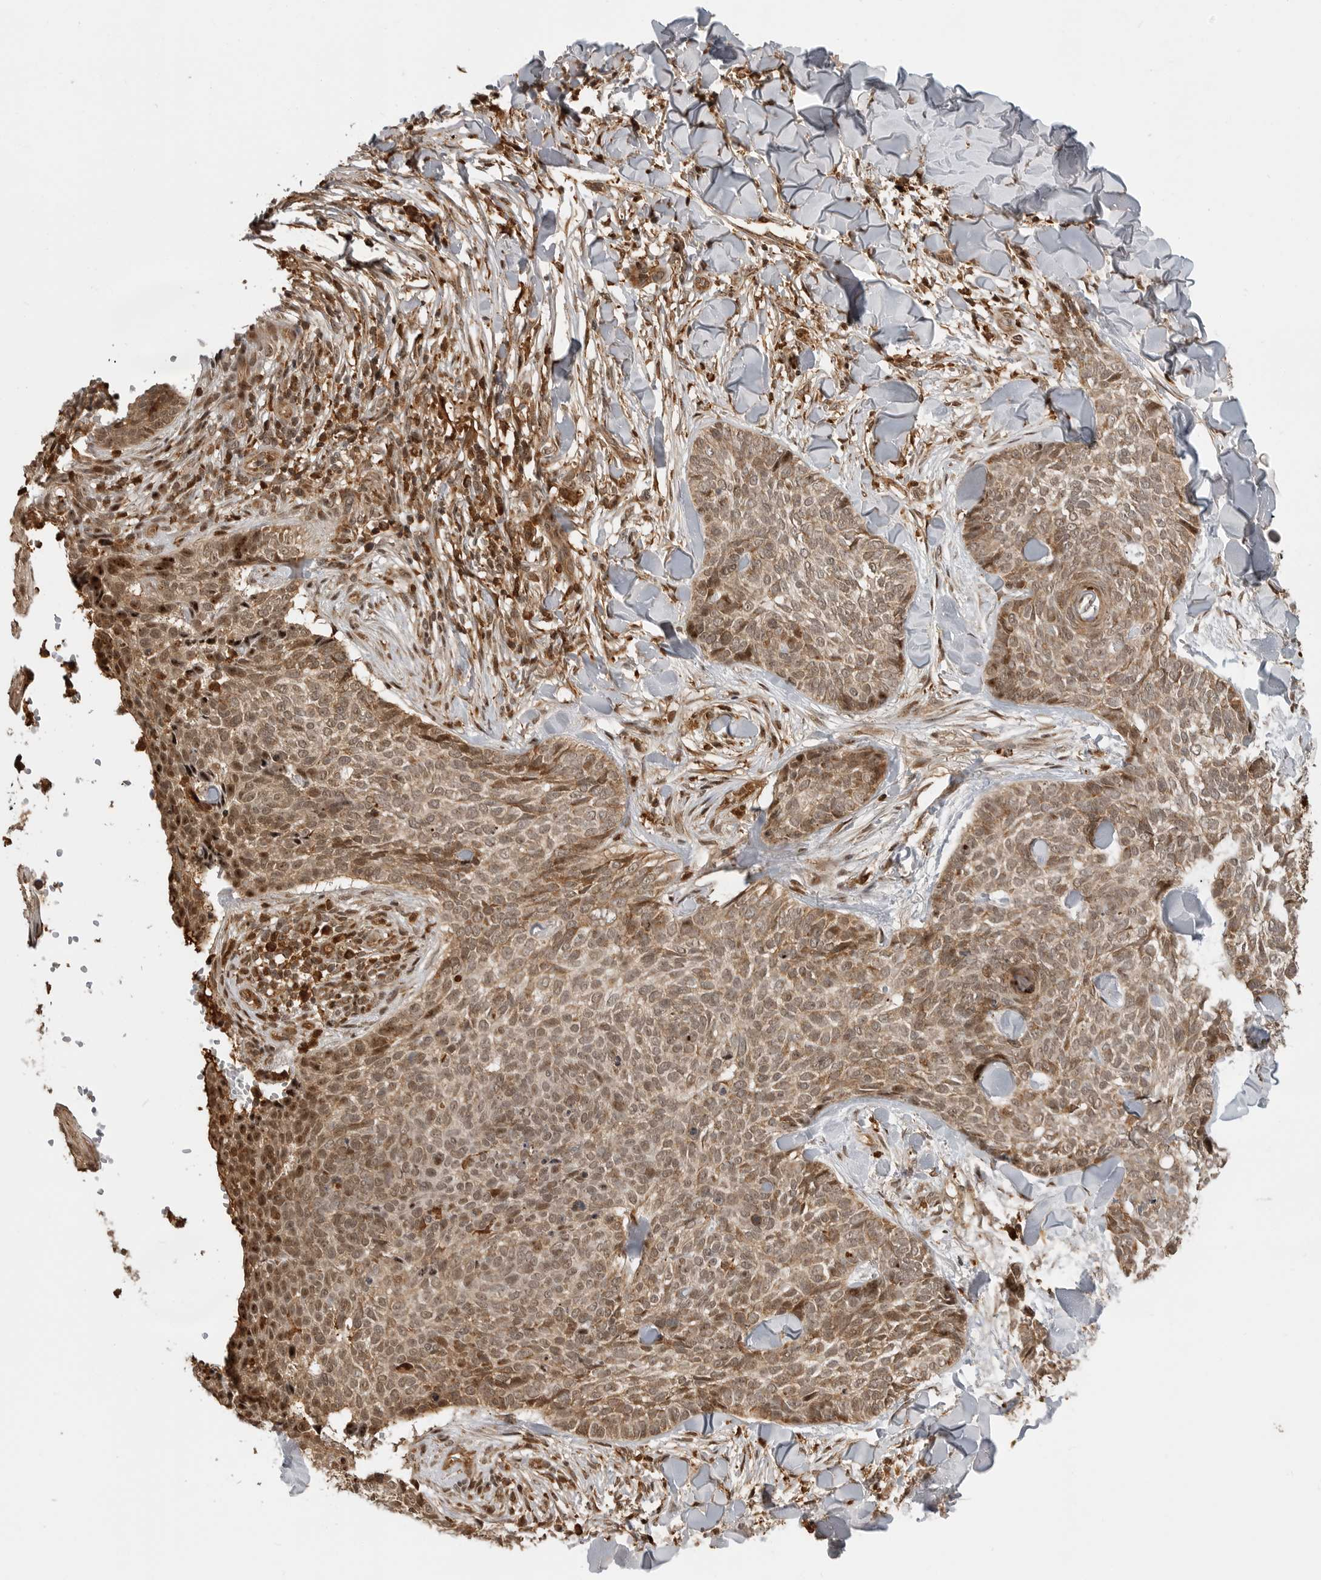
{"staining": {"intensity": "moderate", "quantity": ">75%", "location": "cytoplasmic/membranous,nuclear"}, "tissue": "skin cancer", "cell_type": "Tumor cells", "image_type": "cancer", "snomed": [{"axis": "morphology", "description": "Normal tissue, NOS"}, {"axis": "morphology", "description": "Basal cell carcinoma"}, {"axis": "topography", "description": "Skin"}], "caption": "Tumor cells reveal moderate cytoplasmic/membranous and nuclear staining in about >75% of cells in skin cancer (basal cell carcinoma).", "gene": "BMP2K", "patient": {"sex": "male", "age": 67}}